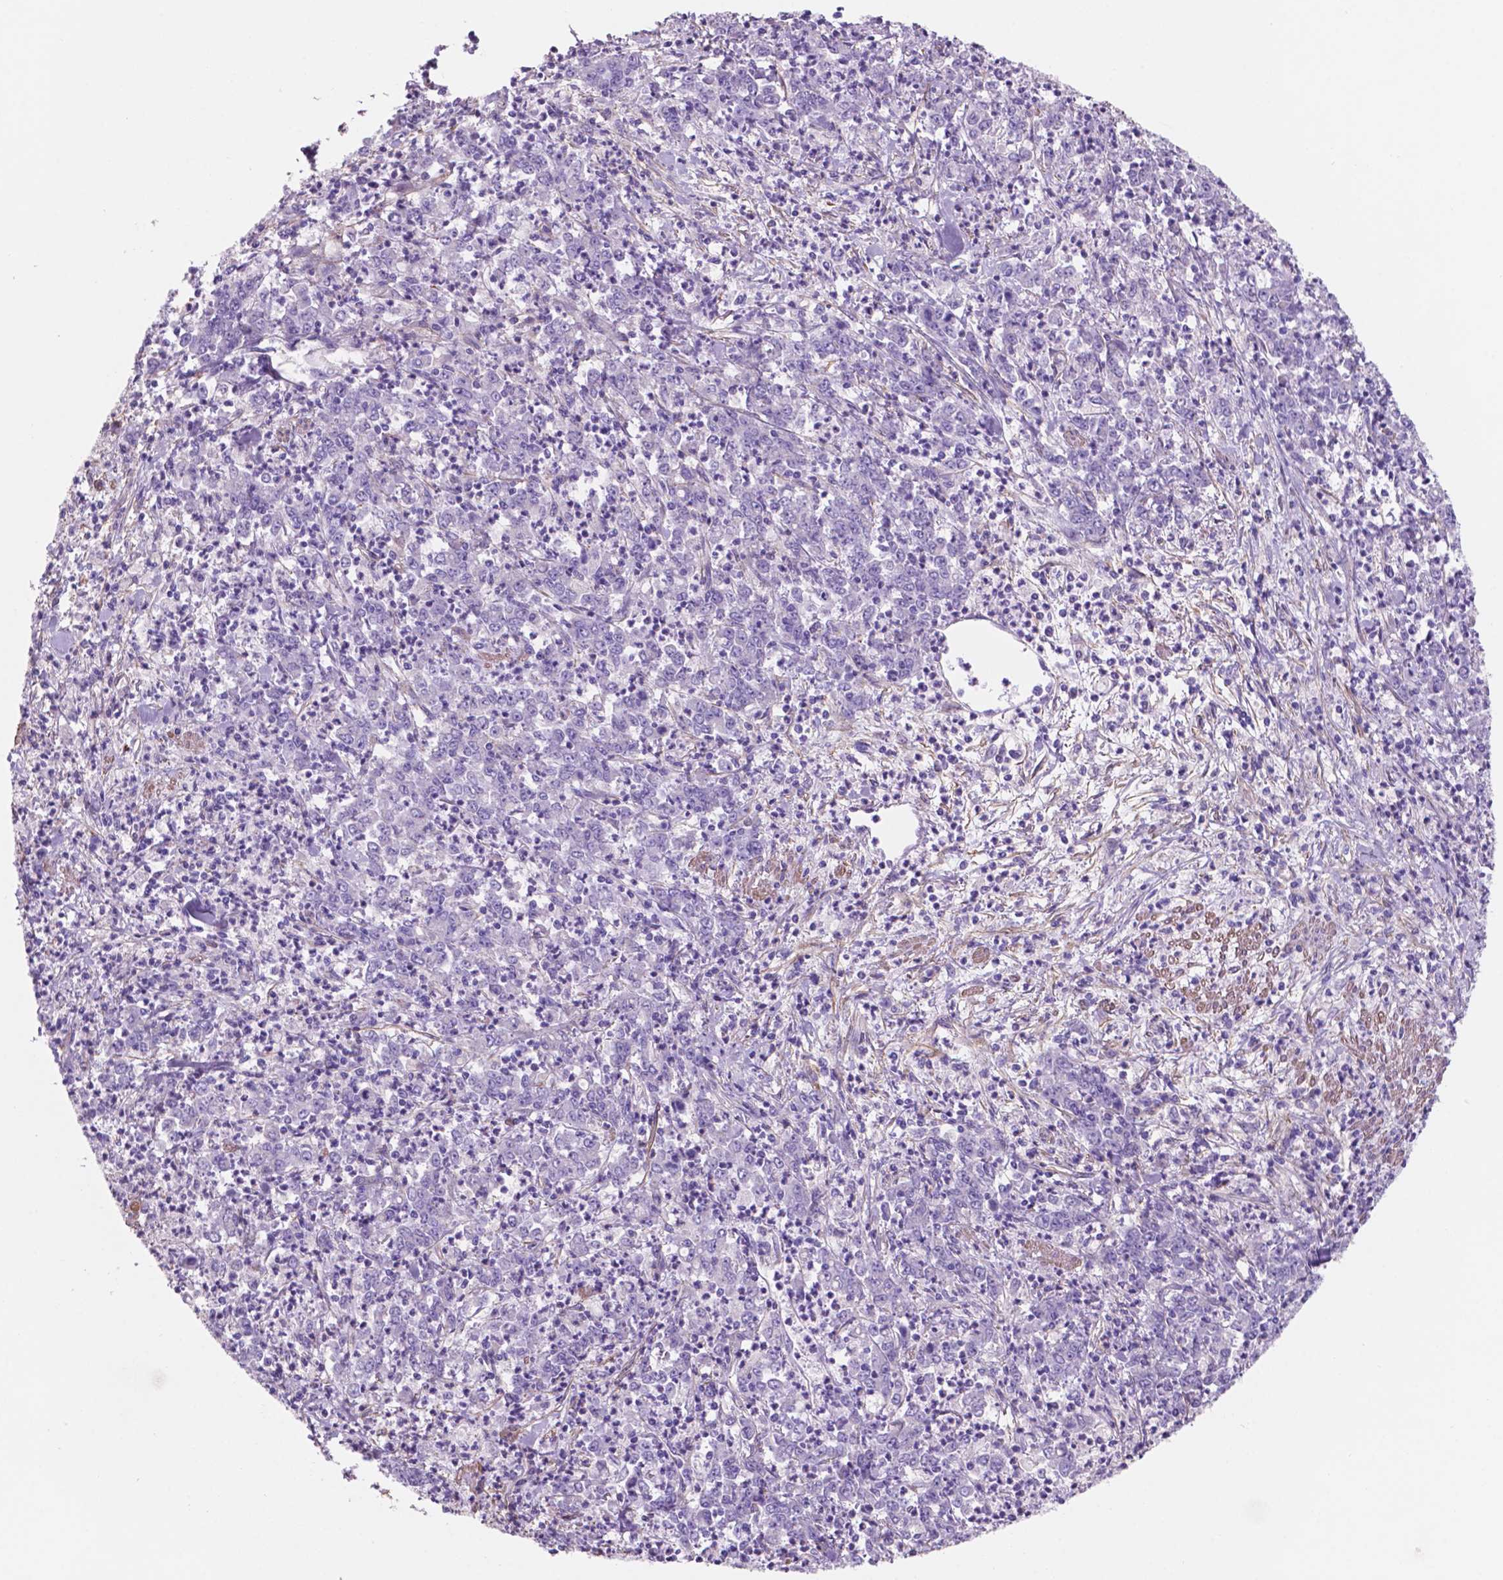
{"staining": {"intensity": "negative", "quantity": "none", "location": "none"}, "tissue": "stomach cancer", "cell_type": "Tumor cells", "image_type": "cancer", "snomed": [{"axis": "morphology", "description": "Adenocarcinoma, NOS"}, {"axis": "topography", "description": "Stomach, lower"}], "caption": "This is a micrograph of IHC staining of stomach adenocarcinoma, which shows no expression in tumor cells. The staining was performed using DAB (3,3'-diaminobenzidine) to visualize the protein expression in brown, while the nuclei were stained in blue with hematoxylin (Magnification: 20x).", "gene": "TOR2A", "patient": {"sex": "female", "age": 71}}